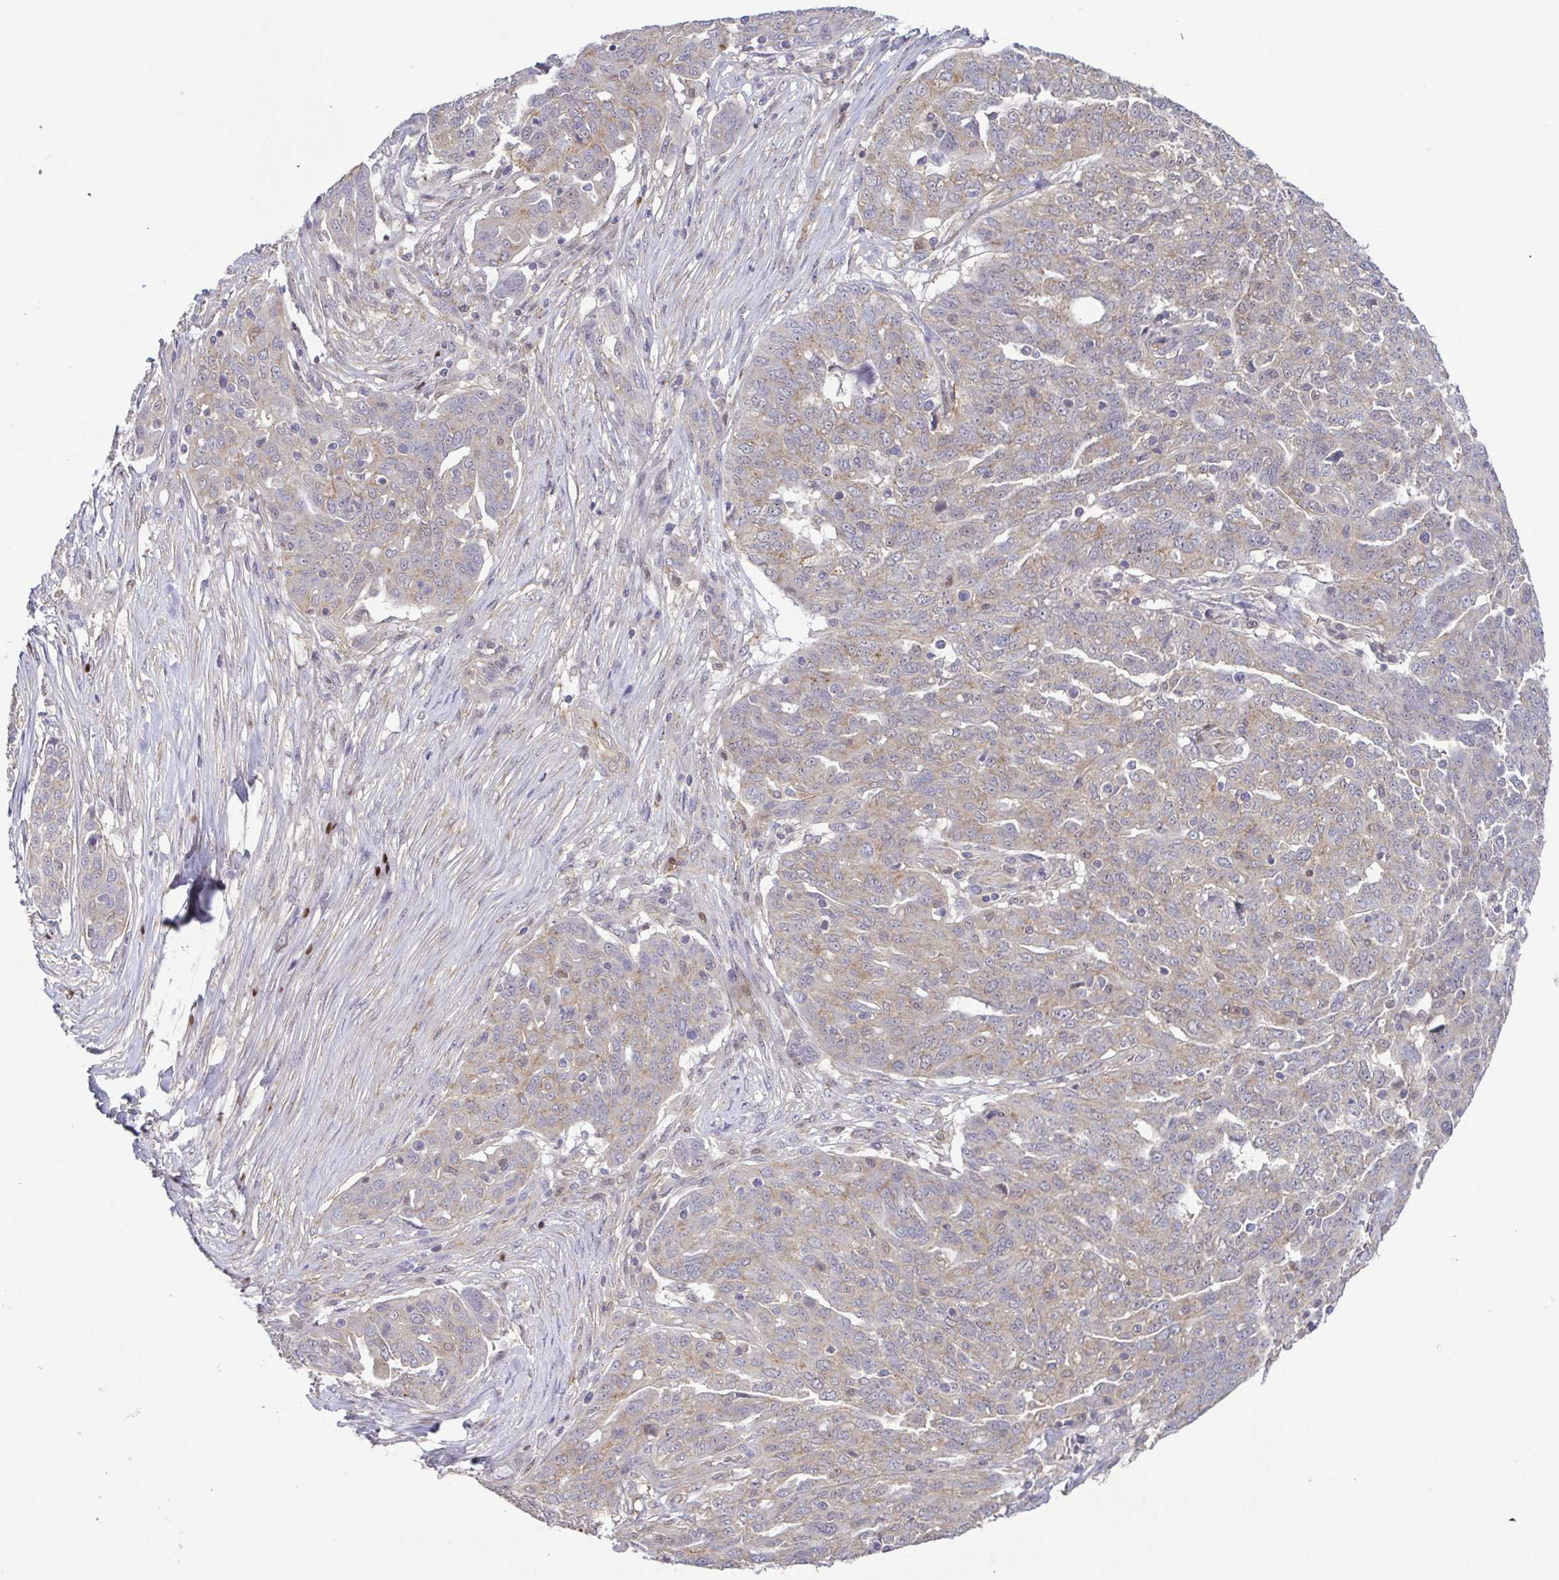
{"staining": {"intensity": "weak", "quantity": "25%-75%", "location": "cytoplasmic/membranous"}, "tissue": "ovarian cancer", "cell_type": "Tumor cells", "image_type": "cancer", "snomed": [{"axis": "morphology", "description": "Cystadenocarcinoma, serous, NOS"}, {"axis": "topography", "description": "Ovary"}], "caption": "Human ovarian cancer (serous cystadenocarcinoma) stained with a protein marker demonstrates weak staining in tumor cells.", "gene": "UBE2Q1", "patient": {"sex": "female", "age": 67}}